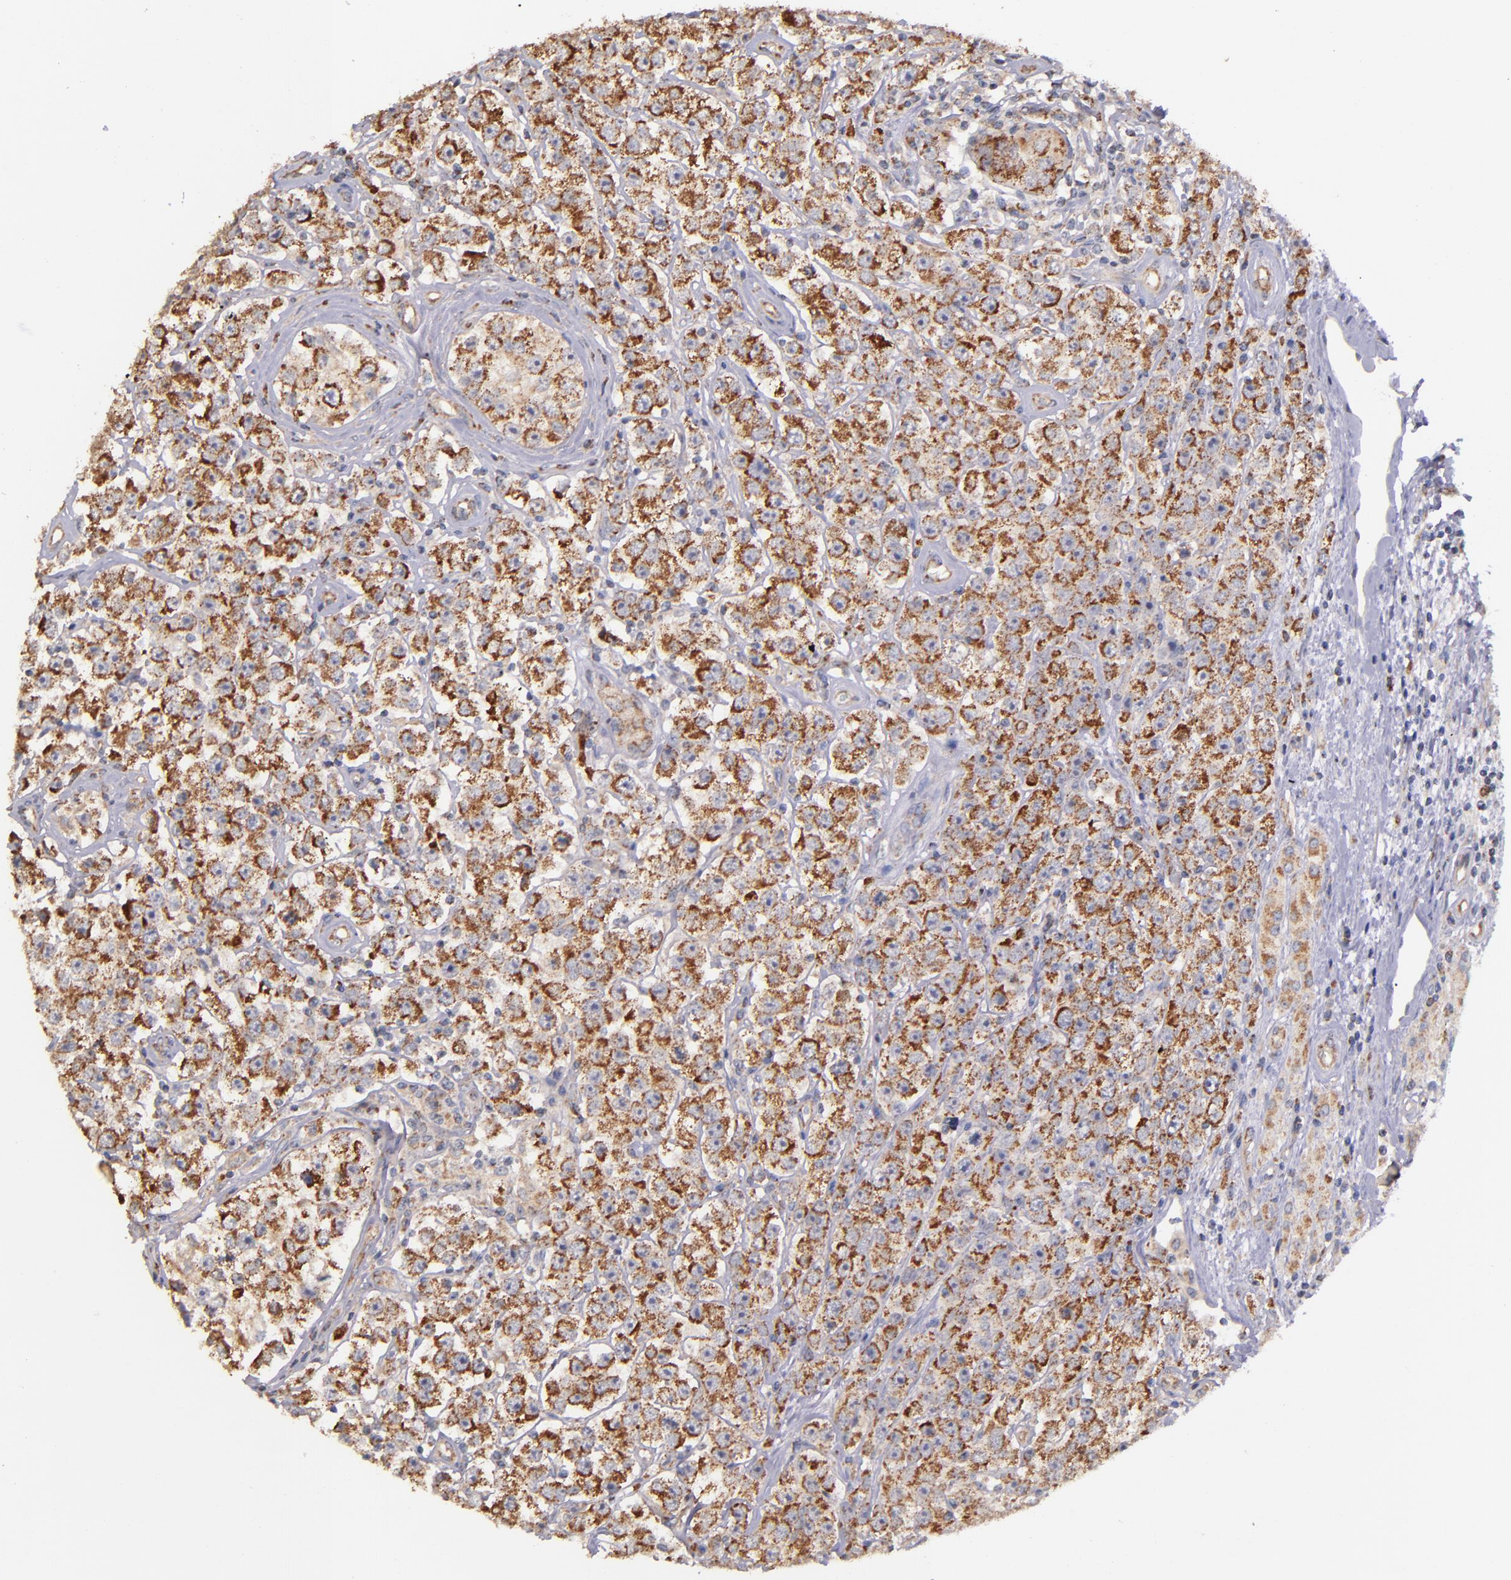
{"staining": {"intensity": "moderate", "quantity": ">75%", "location": "cytoplasmic/membranous"}, "tissue": "testis cancer", "cell_type": "Tumor cells", "image_type": "cancer", "snomed": [{"axis": "morphology", "description": "Seminoma, NOS"}, {"axis": "topography", "description": "Testis"}], "caption": "Testis cancer stained with a protein marker displays moderate staining in tumor cells.", "gene": "SHC1", "patient": {"sex": "male", "age": 52}}